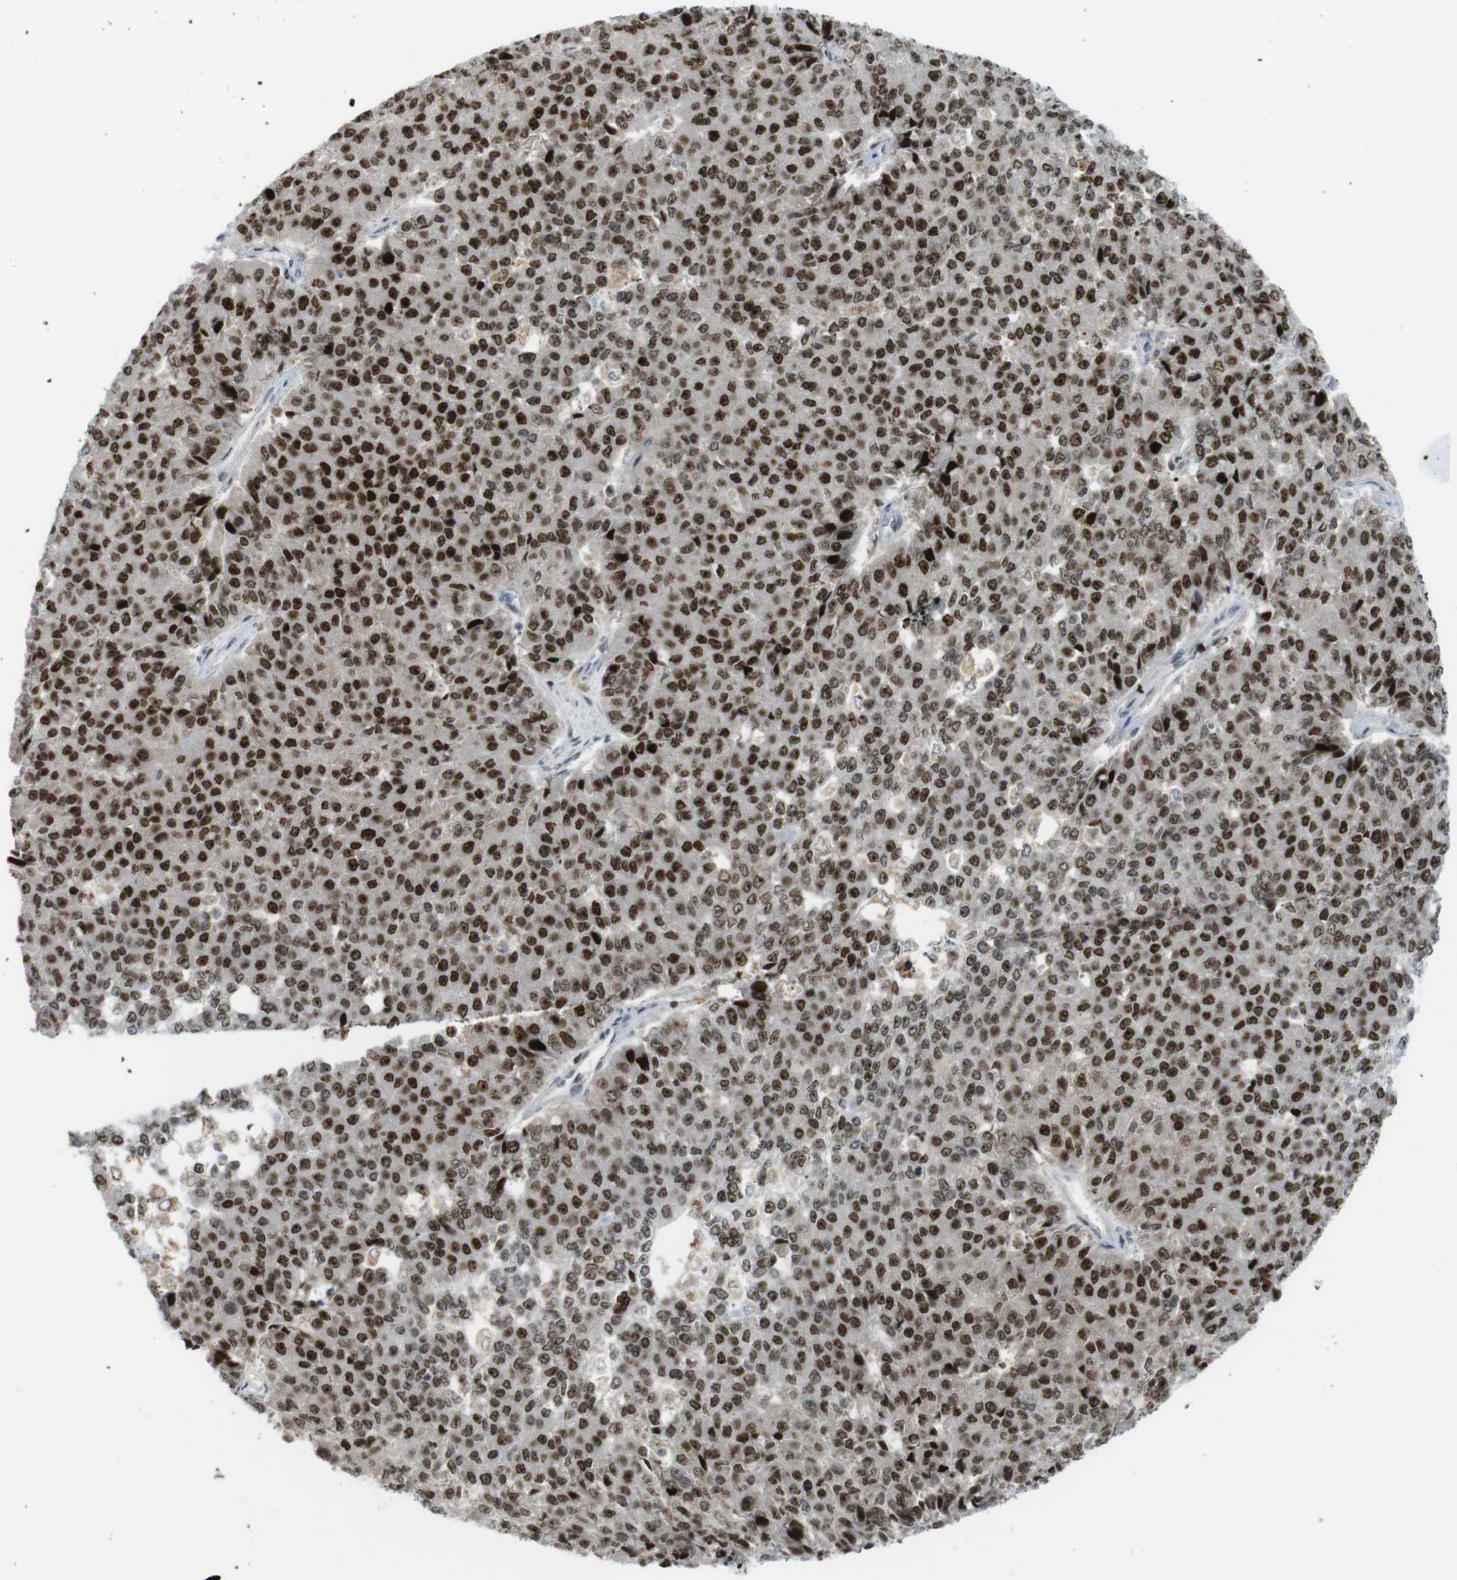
{"staining": {"intensity": "strong", "quantity": ">75%", "location": "nuclear"}, "tissue": "pancreatic cancer", "cell_type": "Tumor cells", "image_type": "cancer", "snomed": [{"axis": "morphology", "description": "Adenocarcinoma, NOS"}, {"axis": "topography", "description": "Pancreas"}], "caption": "Immunohistochemical staining of pancreatic cancer displays high levels of strong nuclear protein staining in approximately >75% of tumor cells.", "gene": "RCC1", "patient": {"sex": "male", "age": 50}}